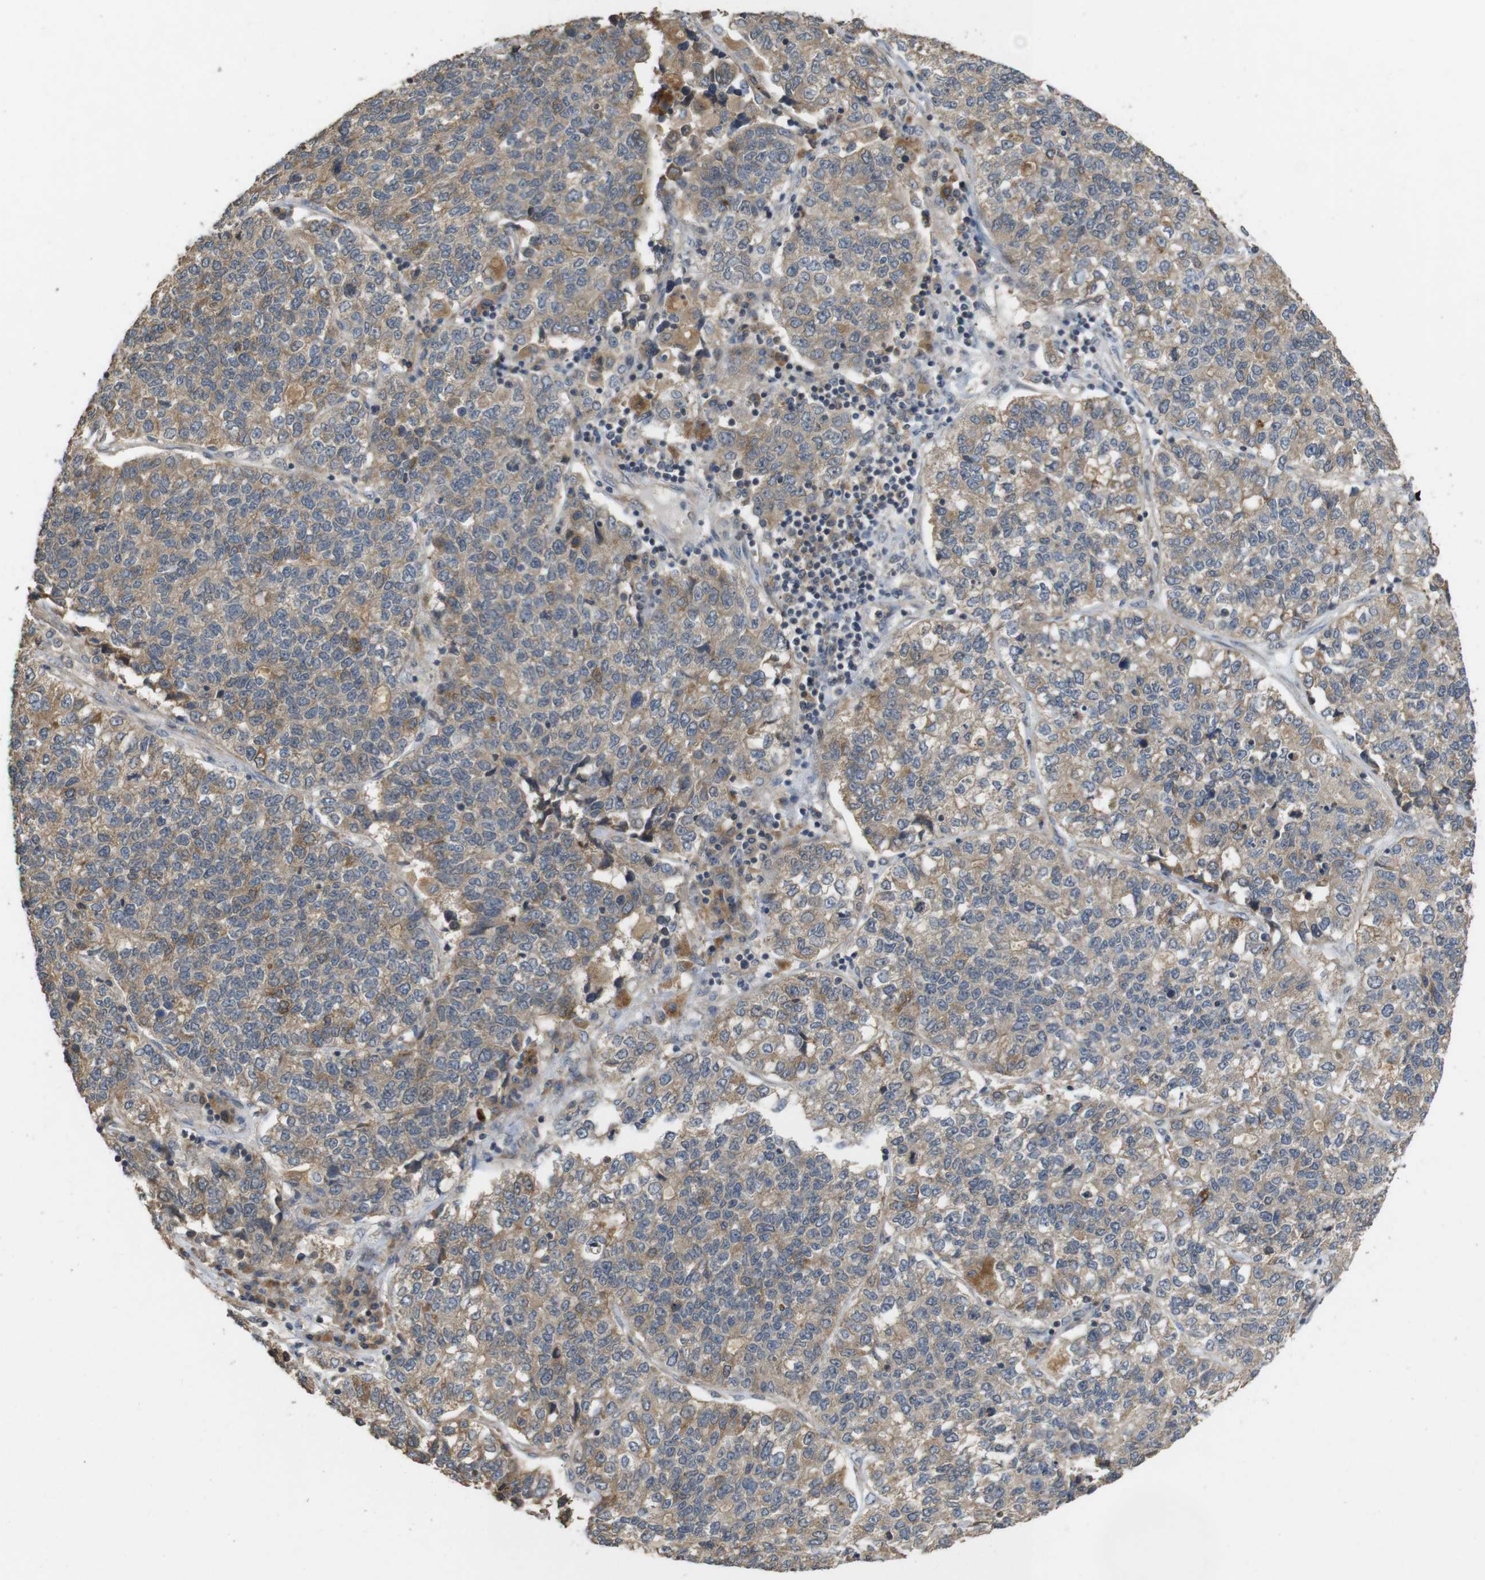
{"staining": {"intensity": "moderate", "quantity": ">75%", "location": "cytoplasmic/membranous,nuclear"}, "tissue": "lung cancer", "cell_type": "Tumor cells", "image_type": "cancer", "snomed": [{"axis": "morphology", "description": "Adenocarcinoma, NOS"}, {"axis": "topography", "description": "Lung"}], "caption": "Approximately >75% of tumor cells in lung adenocarcinoma demonstrate moderate cytoplasmic/membranous and nuclear protein positivity as visualized by brown immunohistochemical staining.", "gene": "PCDHB10", "patient": {"sex": "male", "age": 49}}